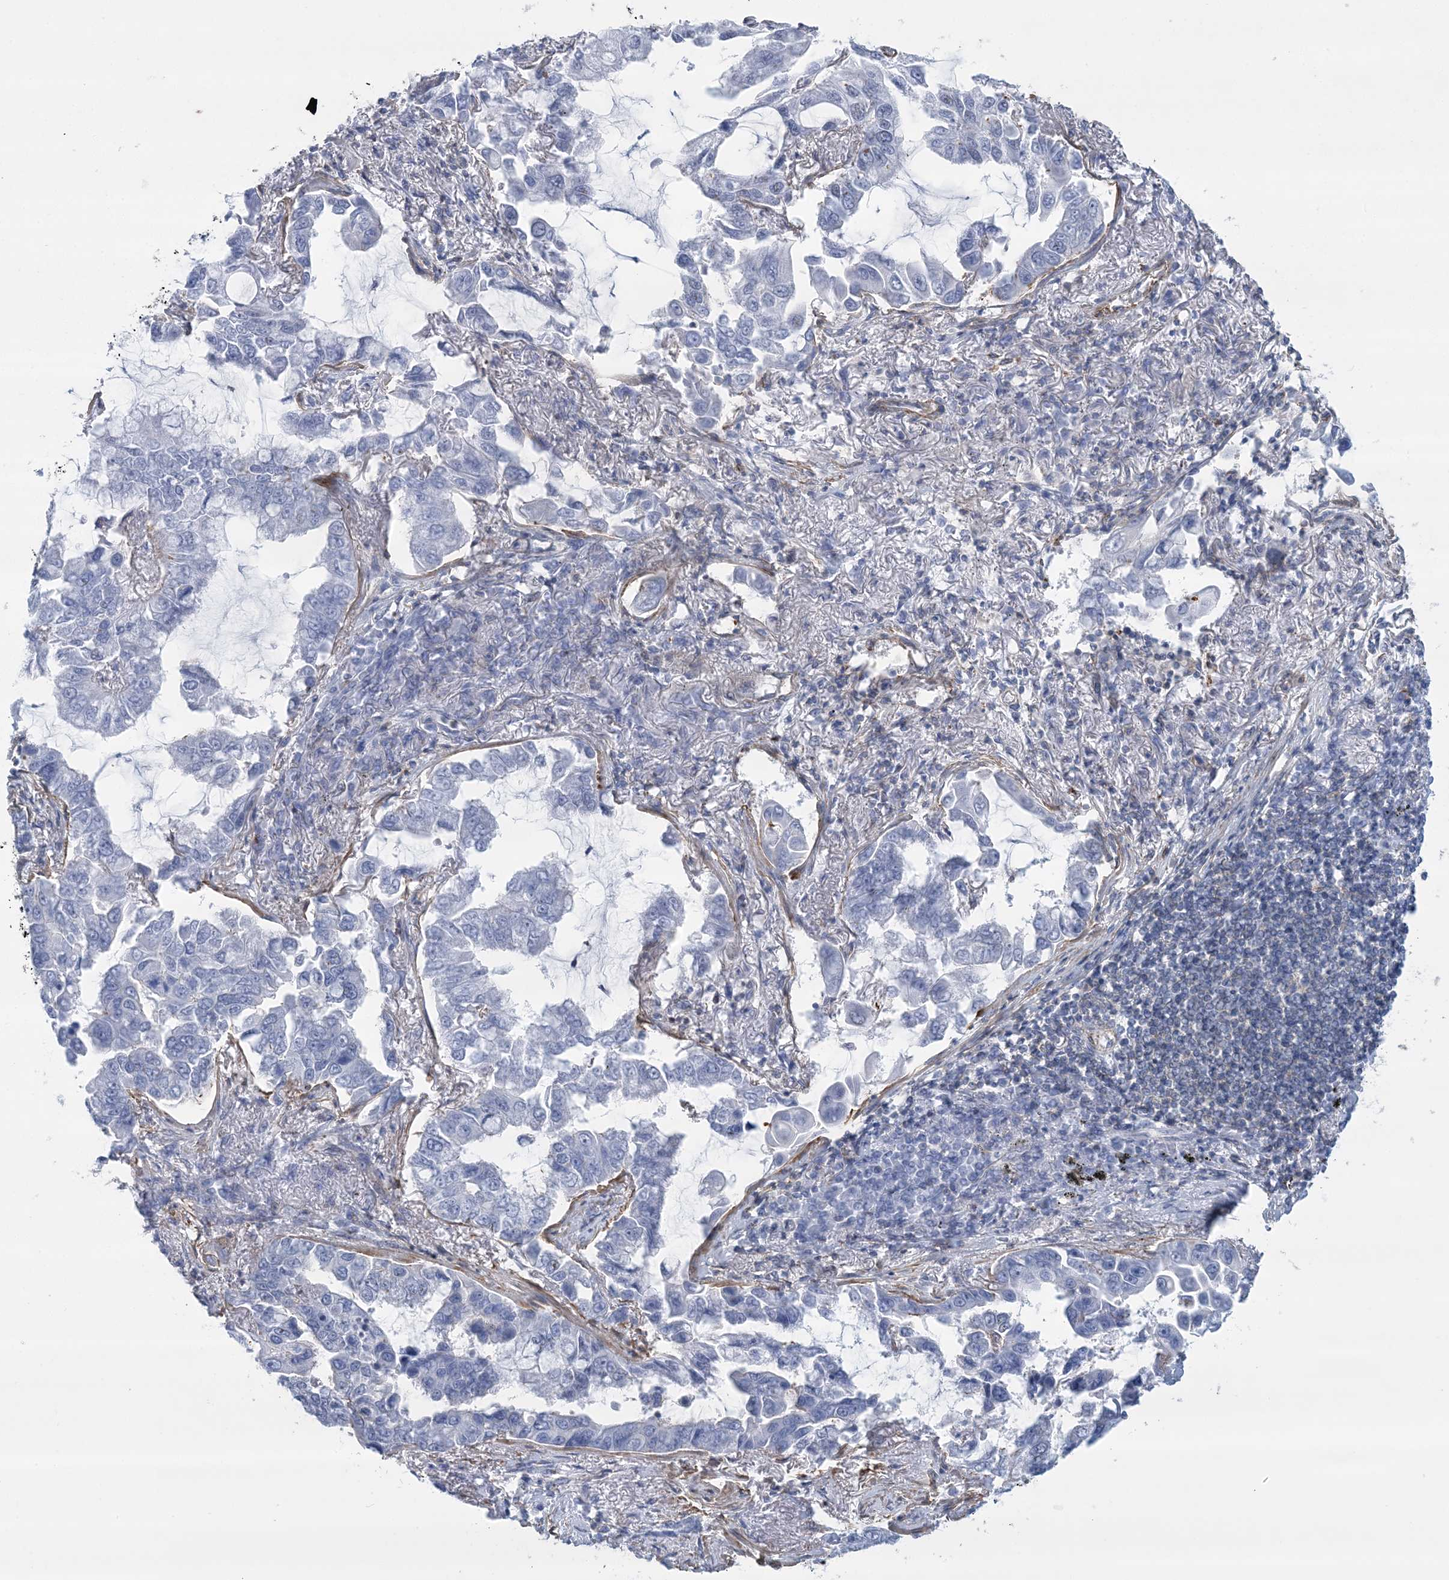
{"staining": {"intensity": "negative", "quantity": "none", "location": "none"}, "tissue": "lung cancer", "cell_type": "Tumor cells", "image_type": "cancer", "snomed": [{"axis": "morphology", "description": "Adenocarcinoma, NOS"}, {"axis": "topography", "description": "Lung"}], "caption": "Immunohistochemistry (IHC) of human lung cancer shows no staining in tumor cells.", "gene": "C11orf21", "patient": {"sex": "male", "age": 64}}